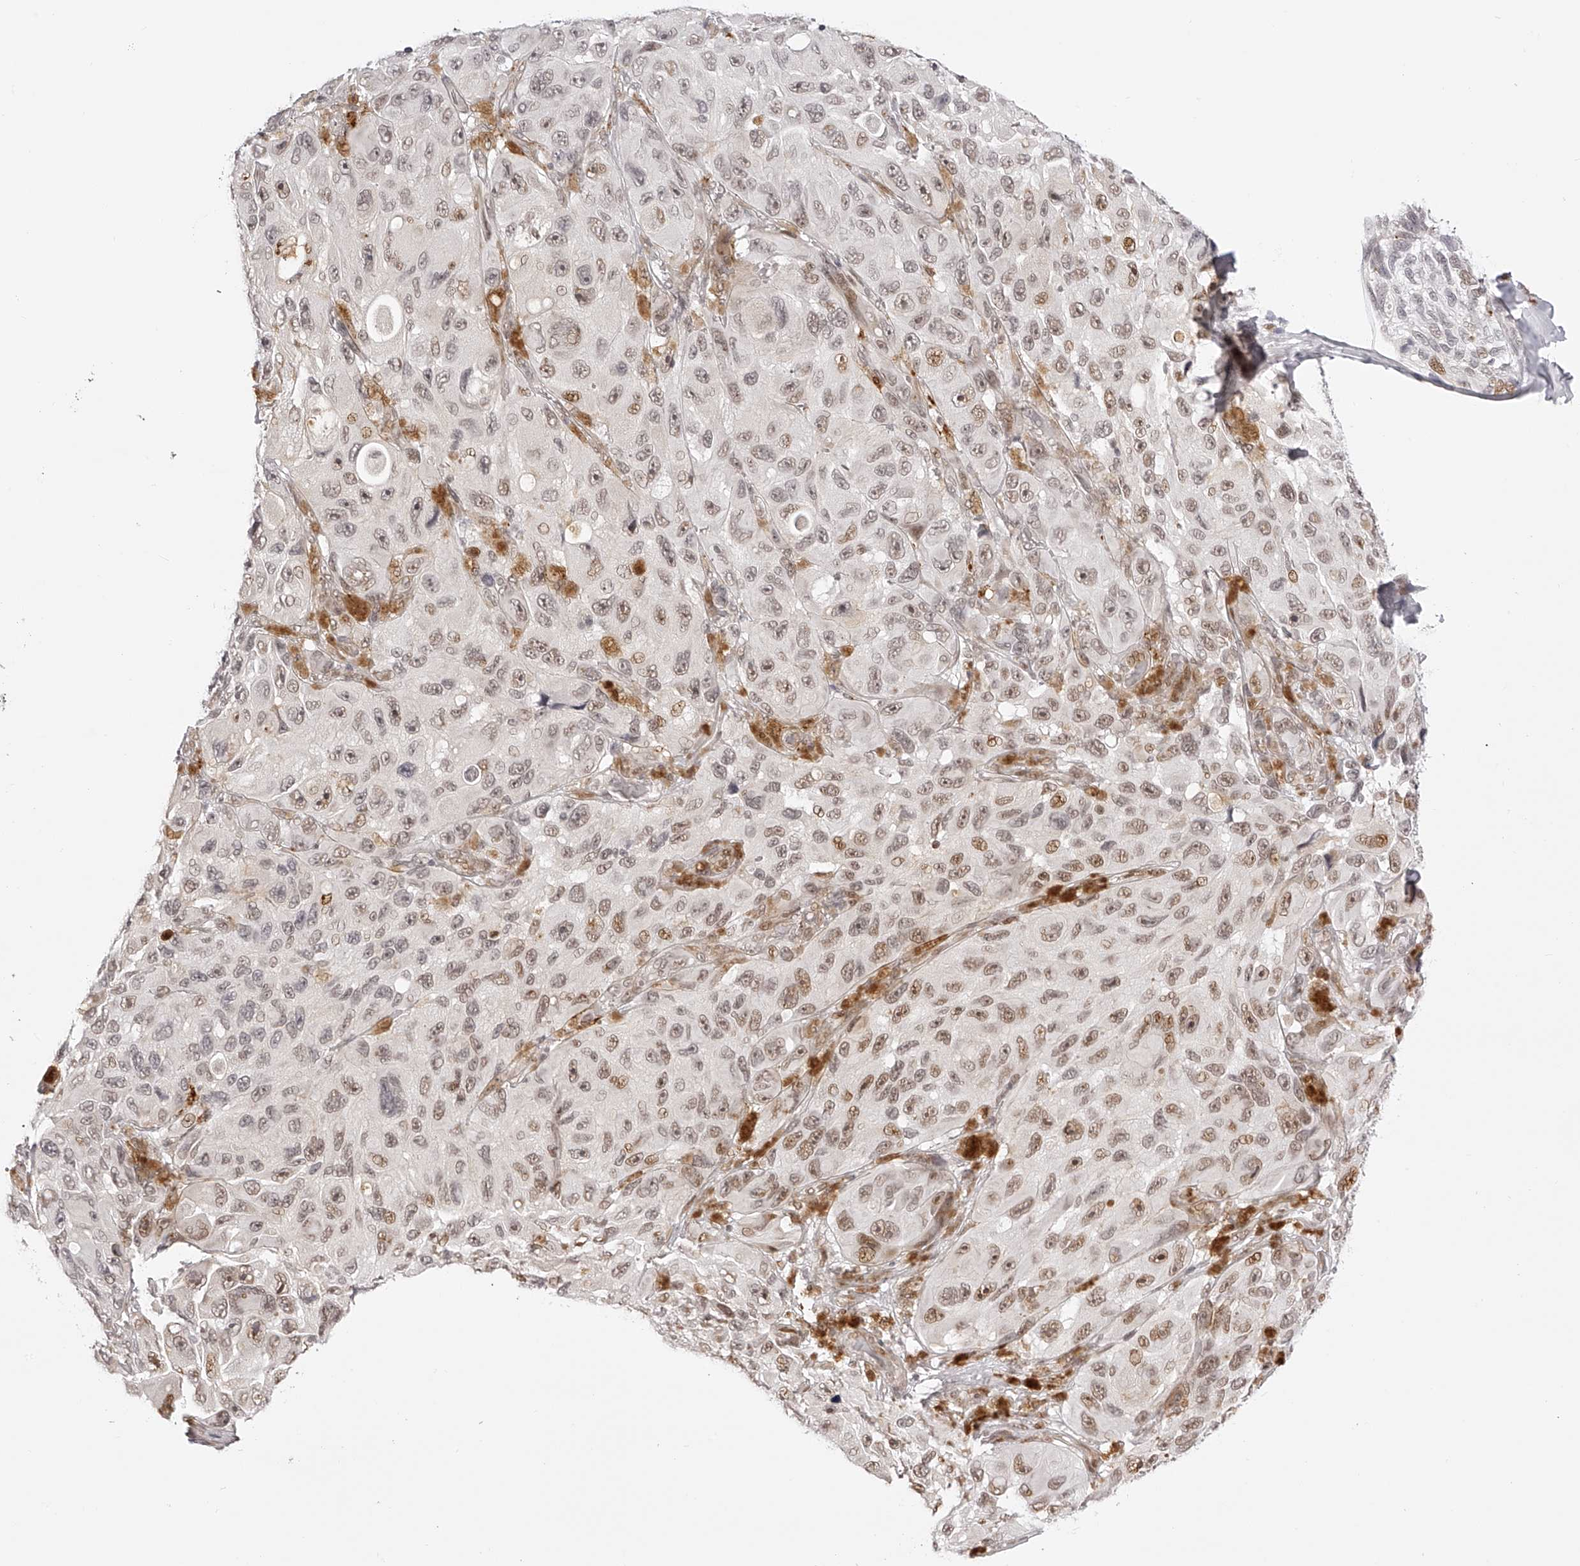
{"staining": {"intensity": "moderate", "quantity": "<25%", "location": "nuclear"}, "tissue": "melanoma", "cell_type": "Tumor cells", "image_type": "cancer", "snomed": [{"axis": "morphology", "description": "Malignant melanoma, NOS"}, {"axis": "topography", "description": "Skin"}], "caption": "This histopathology image demonstrates IHC staining of human malignant melanoma, with low moderate nuclear positivity in approximately <25% of tumor cells.", "gene": "PLEKHG1", "patient": {"sex": "female", "age": 73}}